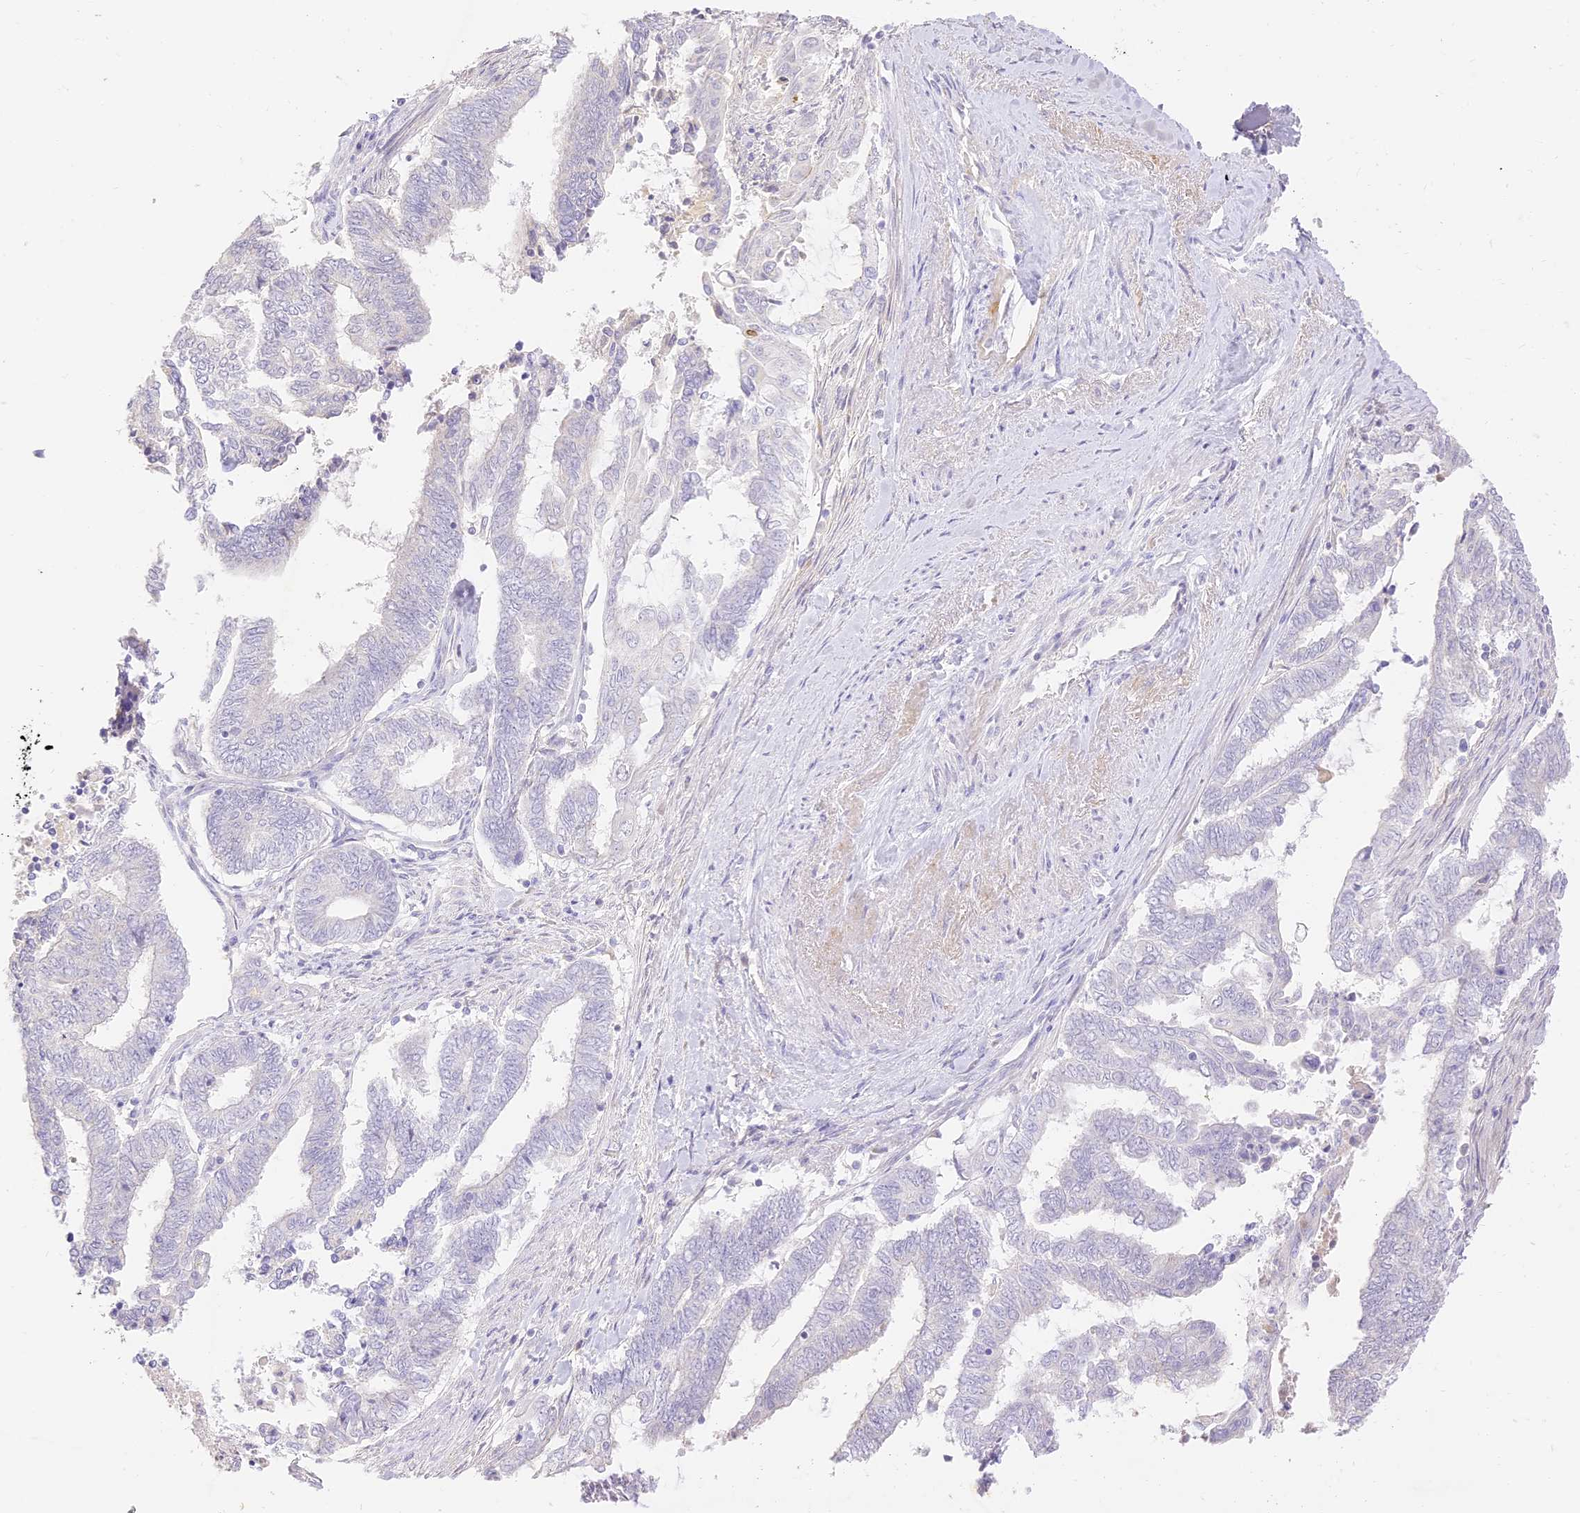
{"staining": {"intensity": "negative", "quantity": "none", "location": "none"}, "tissue": "endometrial cancer", "cell_type": "Tumor cells", "image_type": "cancer", "snomed": [{"axis": "morphology", "description": "Adenocarcinoma, NOS"}, {"axis": "topography", "description": "Uterus"}, {"axis": "topography", "description": "Endometrium"}], "caption": "Immunohistochemistry (IHC) photomicrograph of neoplastic tissue: human endometrial adenocarcinoma stained with DAB (3,3'-diaminobenzidine) reveals no significant protein expression in tumor cells.", "gene": "SEC13", "patient": {"sex": "female", "age": 70}}